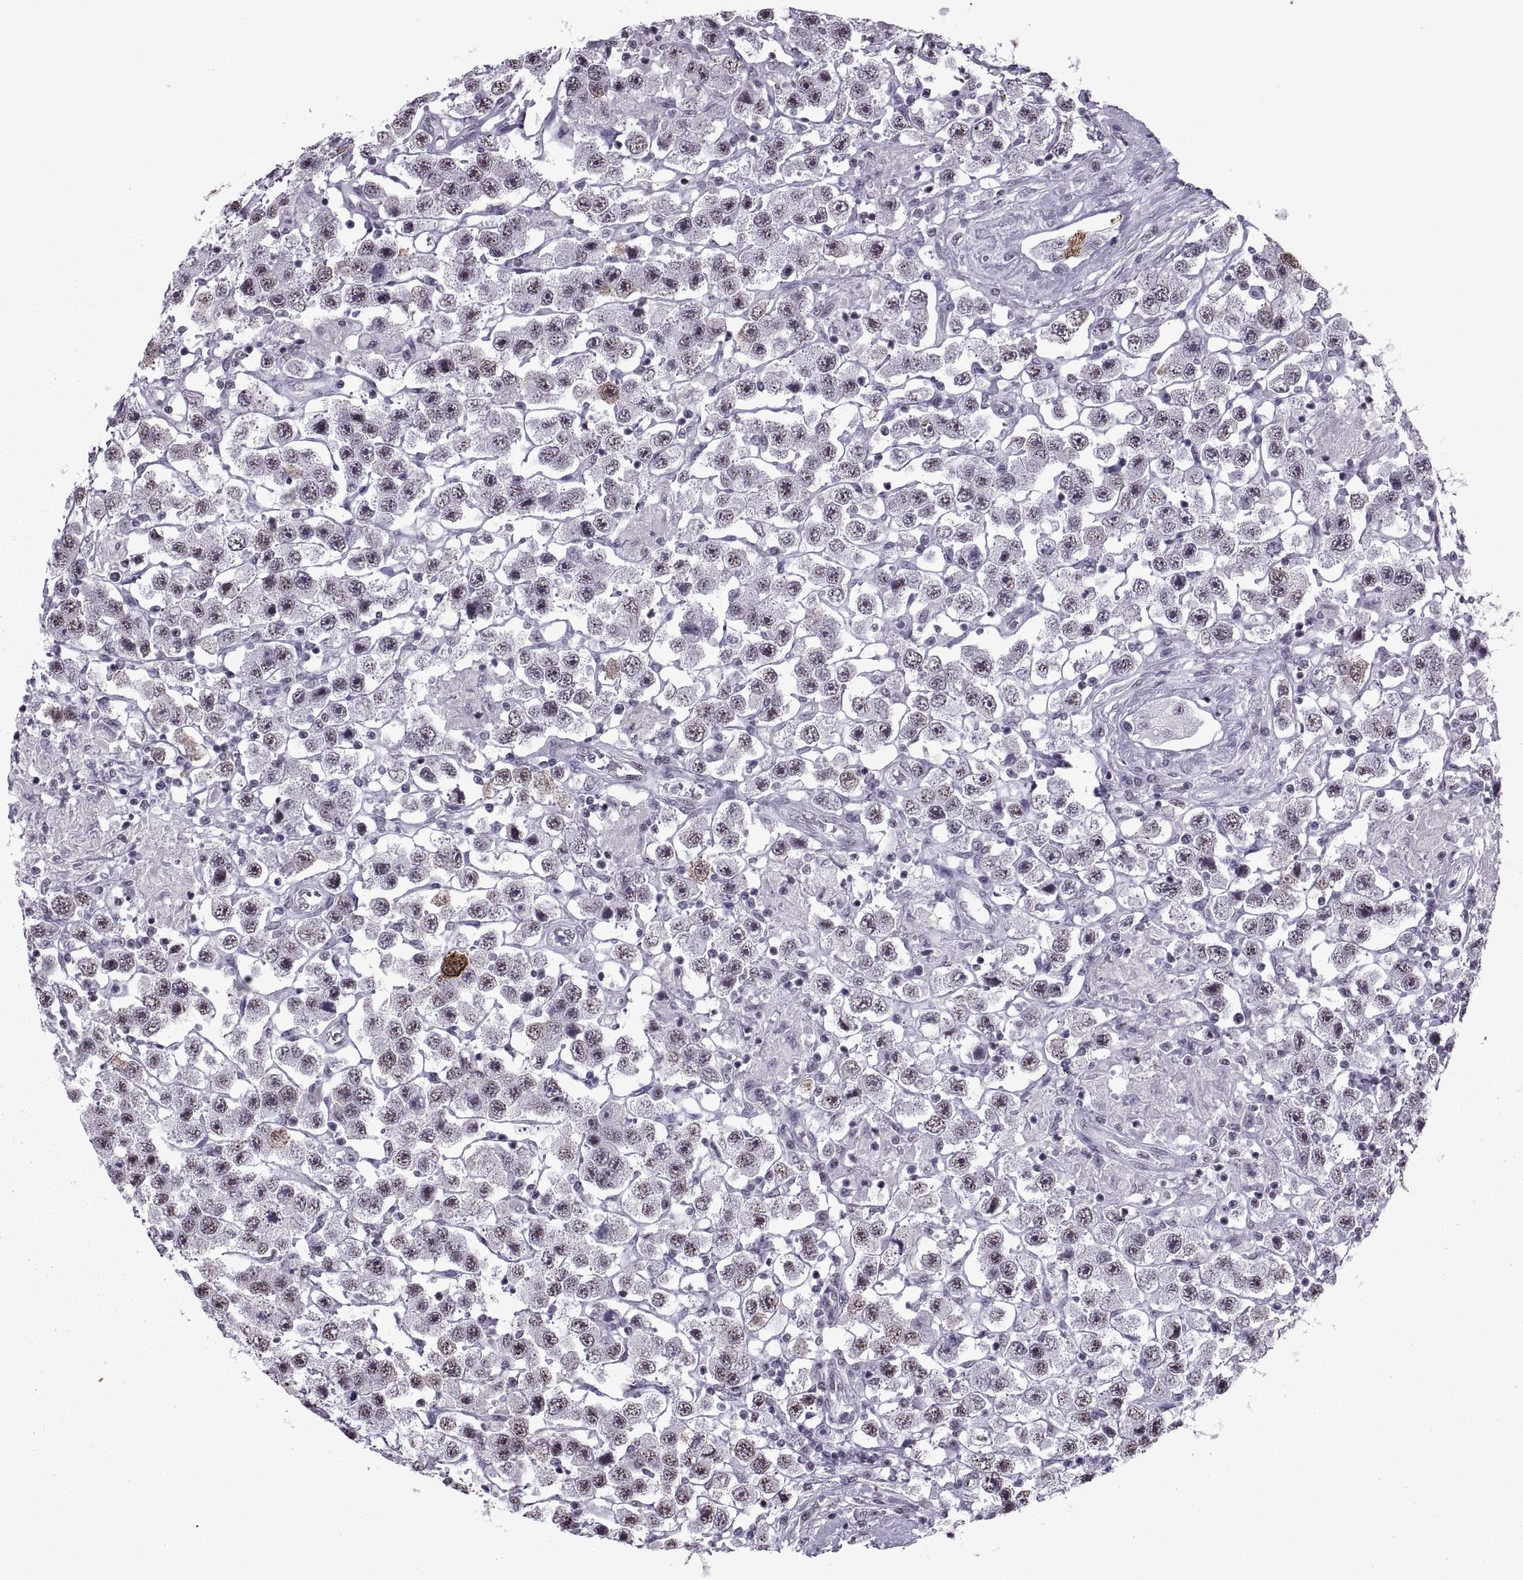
{"staining": {"intensity": "weak", "quantity": "25%-75%", "location": "cytoplasmic/membranous,nuclear"}, "tissue": "testis cancer", "cell_type": "Tumor cells", "image_type": "cancer", "snomed": [{"axis": "morphology", "description": "Seminoma, NOS"}, {"axis": "topography", "description": "Testis"}], "caption": "Protein staining displays weak cytoplasmic/membranous and nuclear positivity in approximately 25%-75% of tumor cells in testis cancer.", "gene": "MAGEA4", "patient": {"sex": "male", "age": 45}}